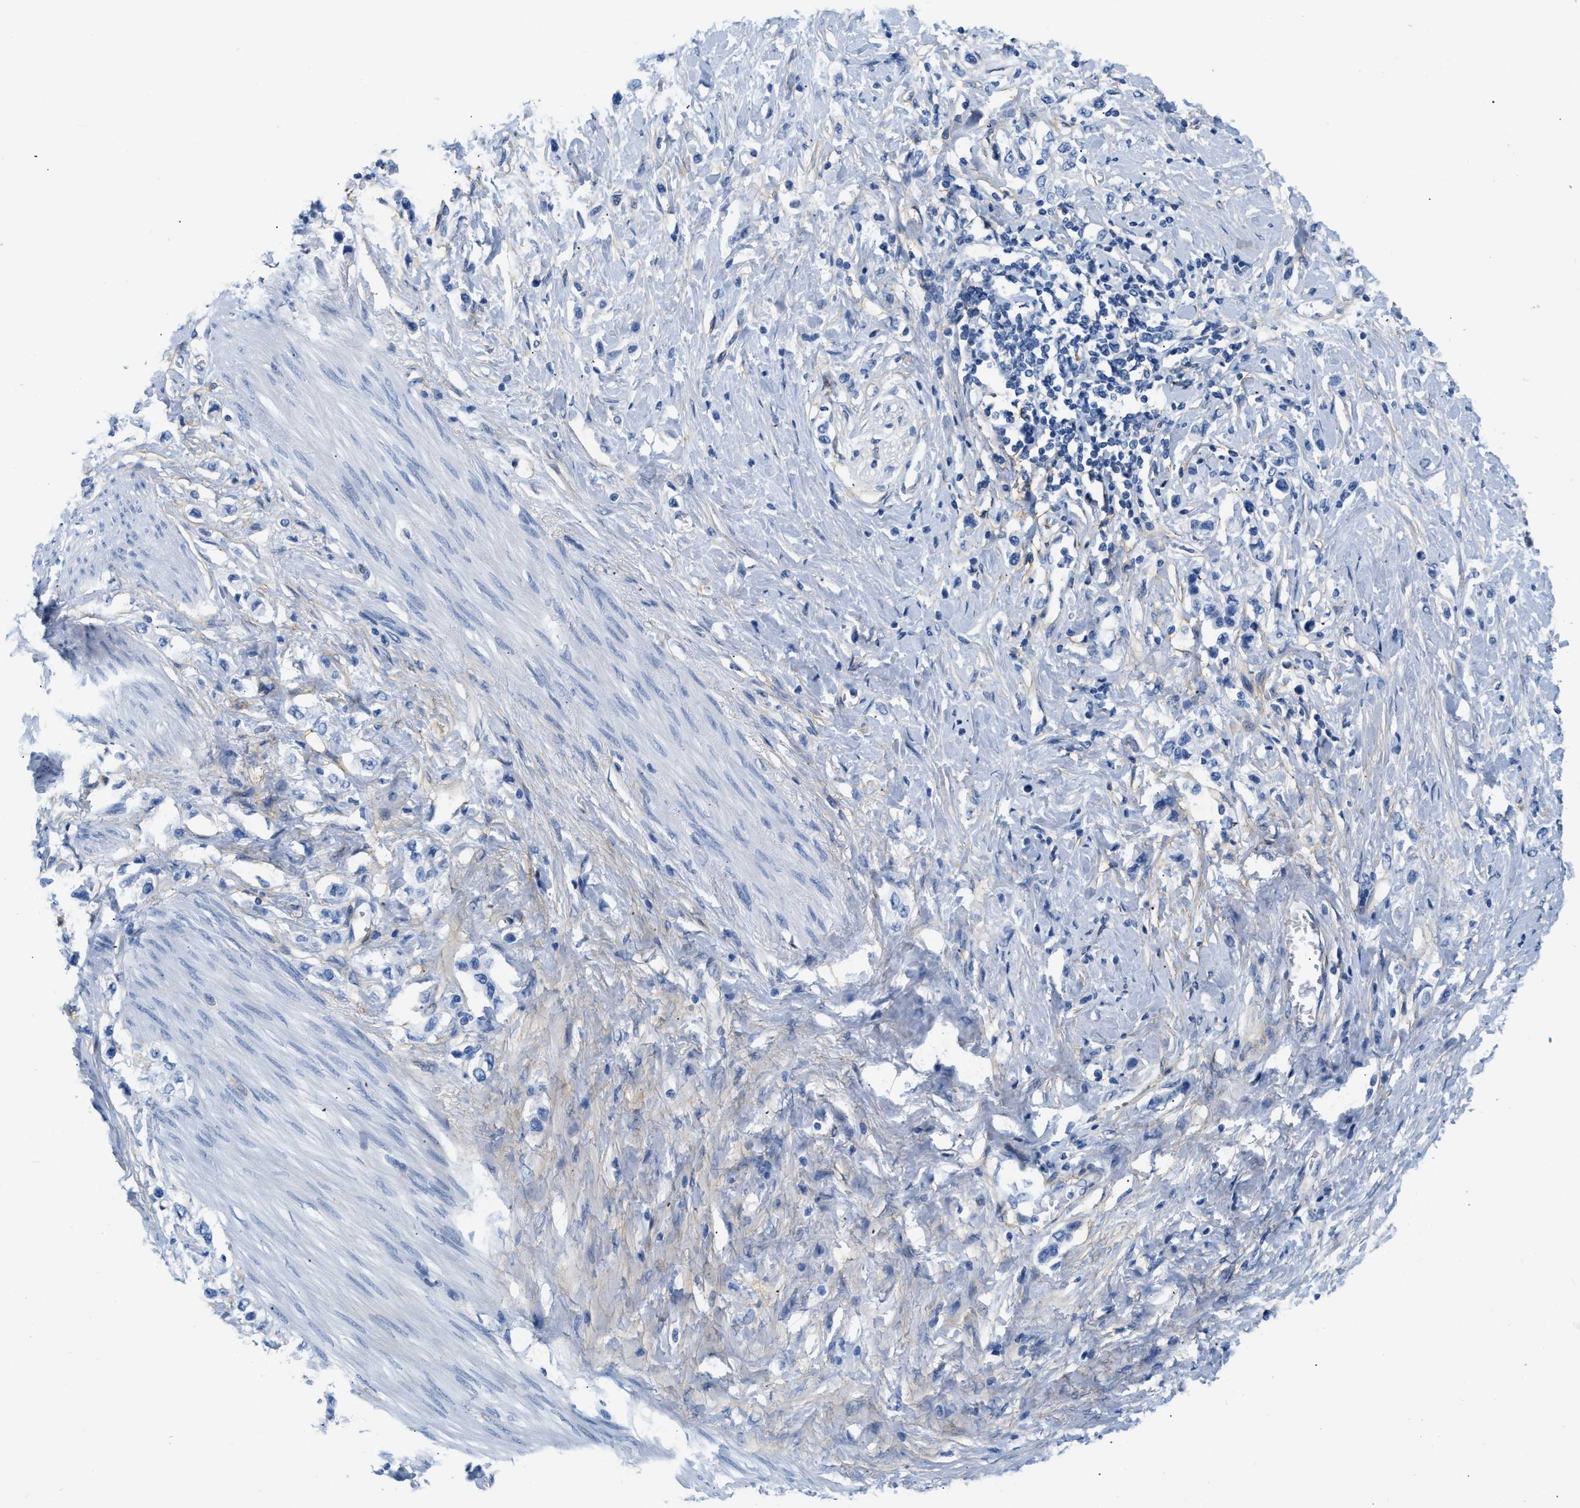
{"staining": {"intensity": "negative", "quantity": "none", "location": "none"}, "tissue": "stomach cancer", "cell_type": "Tumor cells", "image_type": "cancer", "snomed": [{"axis": "morphology", "description": "Adenocarcinoma, NOS"}, {"axis": "topography", "description": "Stomach"}], "caption": "Protein analysis of adenocarcinoma (stomach) reveals no significant positivity in tumor cells. (DAB (3,3'-diaminobenzidine) immunohistochemistry (IHC) with hematoxylin counter stain).", "gene": "PDGFRB", "patient": {"sex": "female", "age": 65}}